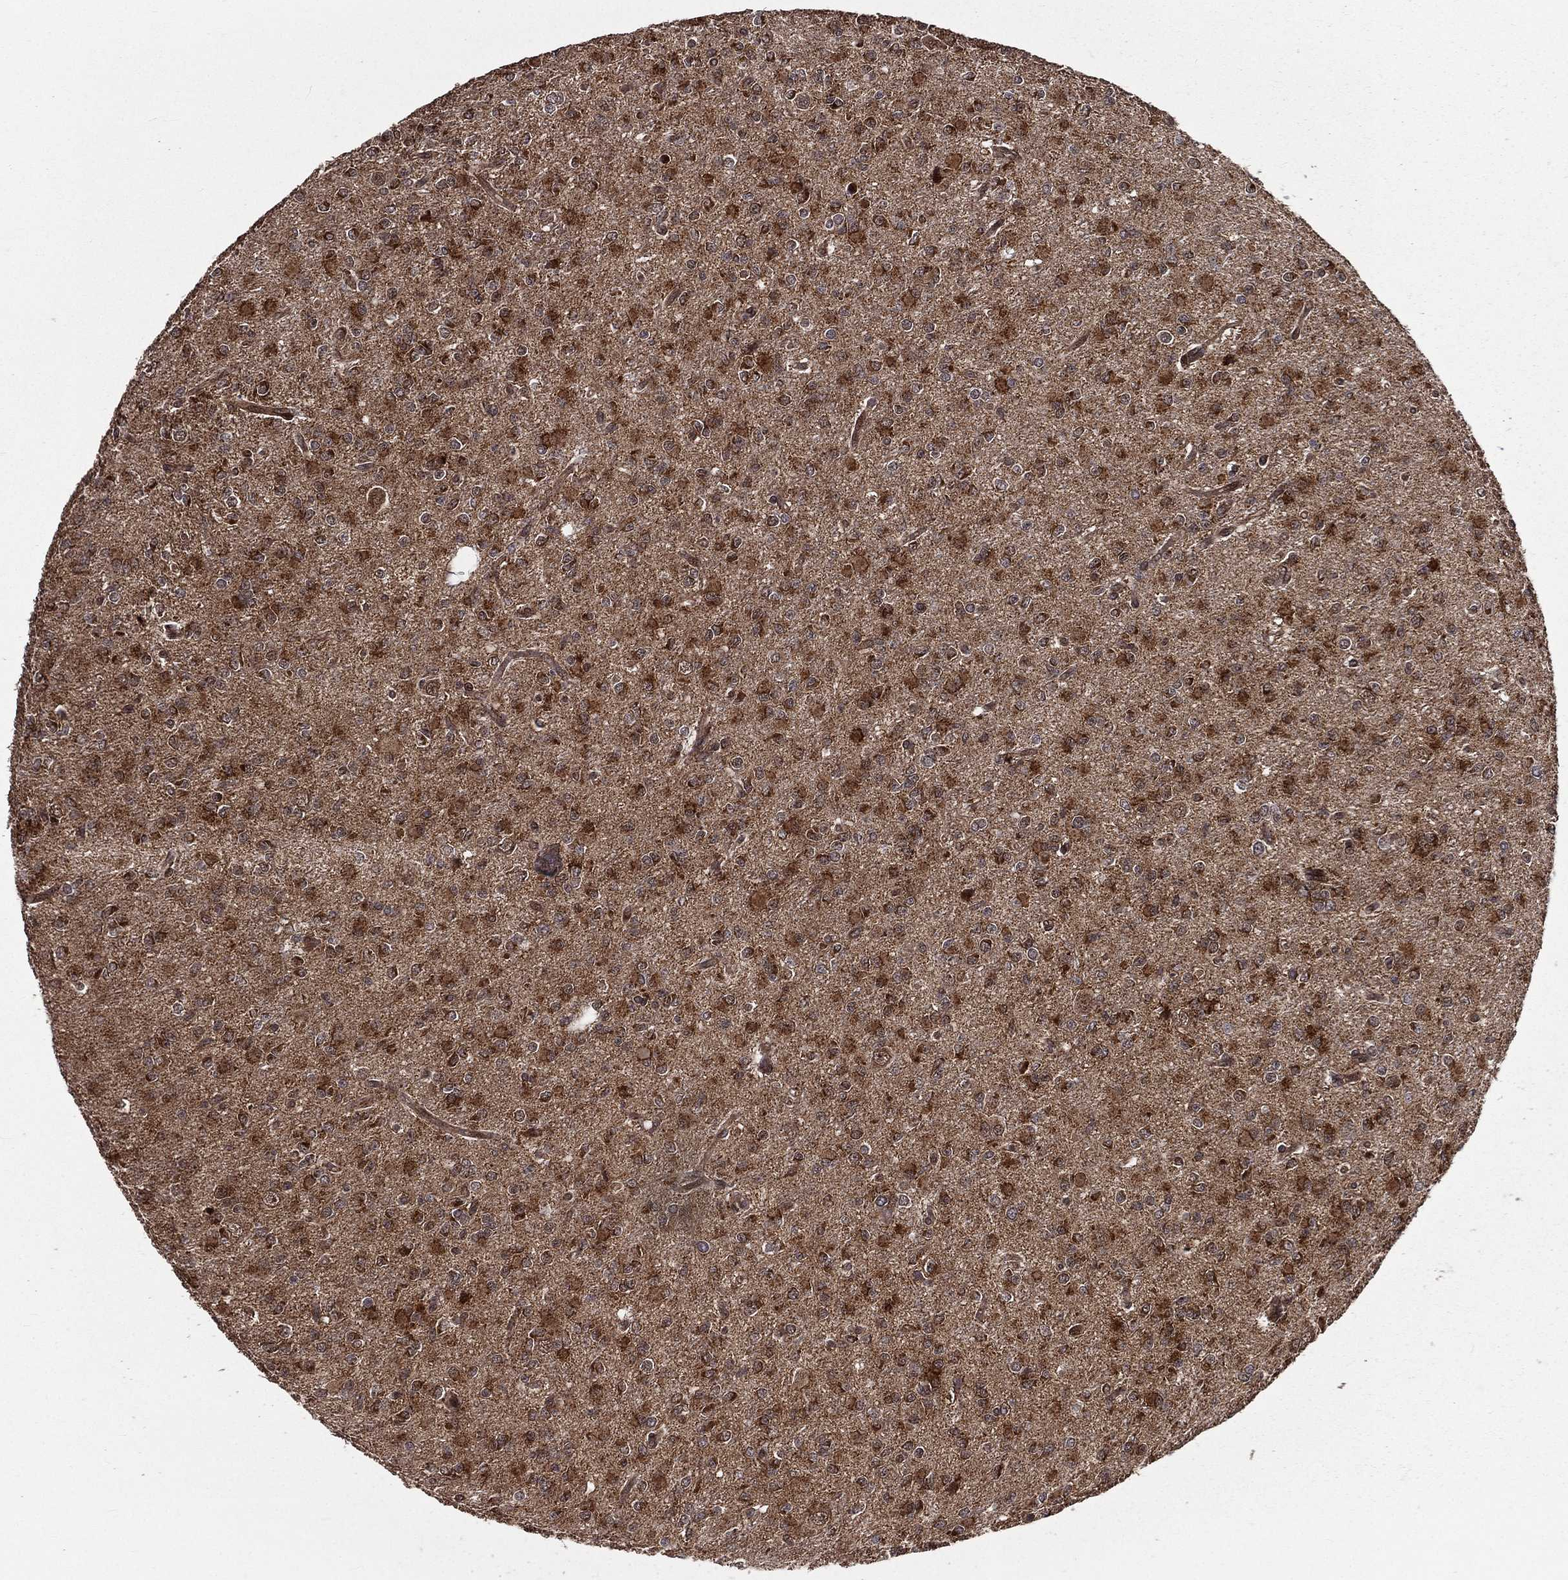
{"staining": {"intensity": "strong", "quantity": "25%-75%", "location": "cytoplasmic/membranous"}, "tissue": "glioma", "cell_type": "Tumor cells", "image_type": "cancer", "snomed": [{"axis": "morphology", "description": "Glioma, malignant, Low grade"}, {"axis": "topography", "description": "Brain"}], "caption": "Immunohistochemistry (IHC) (DAB) staining of human malignant glioma (low-grade) exhibits strong cytoplasmic/membranous protein positivity in about 25%-75% of tumor cells.", "gene": "MDM2", "patient": {"sex": "male", "age": 27}}